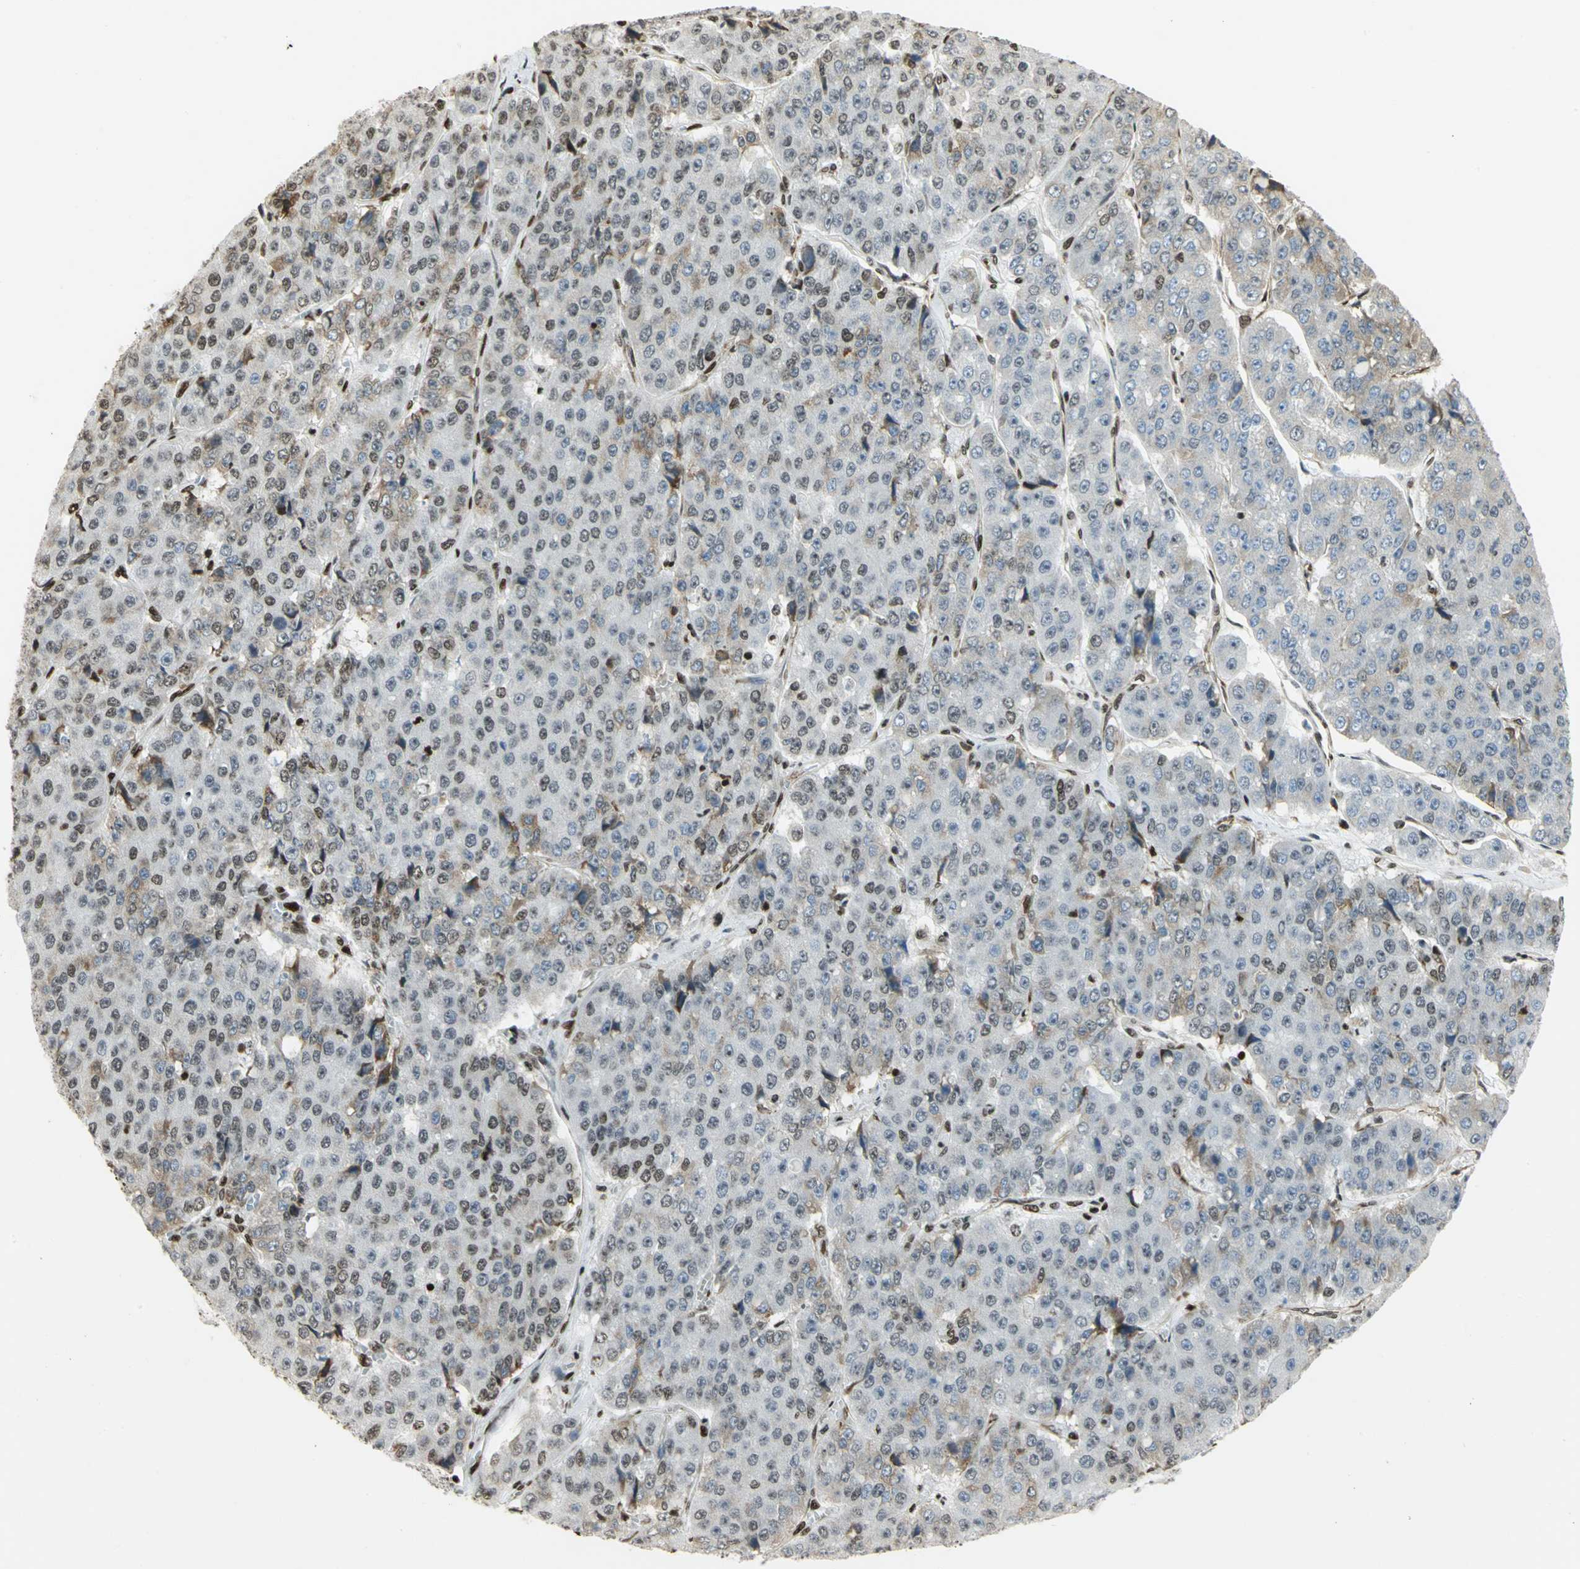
{"staining": {"intensity": "moderate", "quantity": ">75%", "location": "nuclear"}, "tissue": "pancreatic cancer", "cell_type": "Tumor cells", "image_type": "cancer", "snomed": [{"axis": "morphology", "description": "Adenocarcinoma, NOS"}, {"axis": "topography", "description": "Pancreas"}], "caption": "Pancreatic cancer was stained to show a protein in brown. There is medium levels of moderate nuclear expression in about >75% of tumor cells. (Stains: DAB (3,3'-diaminobenzidine) in brown, nuclei in blue, Microscopy: brightfield microscopy at high magnification).", "gene": "HMGB1", "patient": {"sex": "male", "age": 50}}